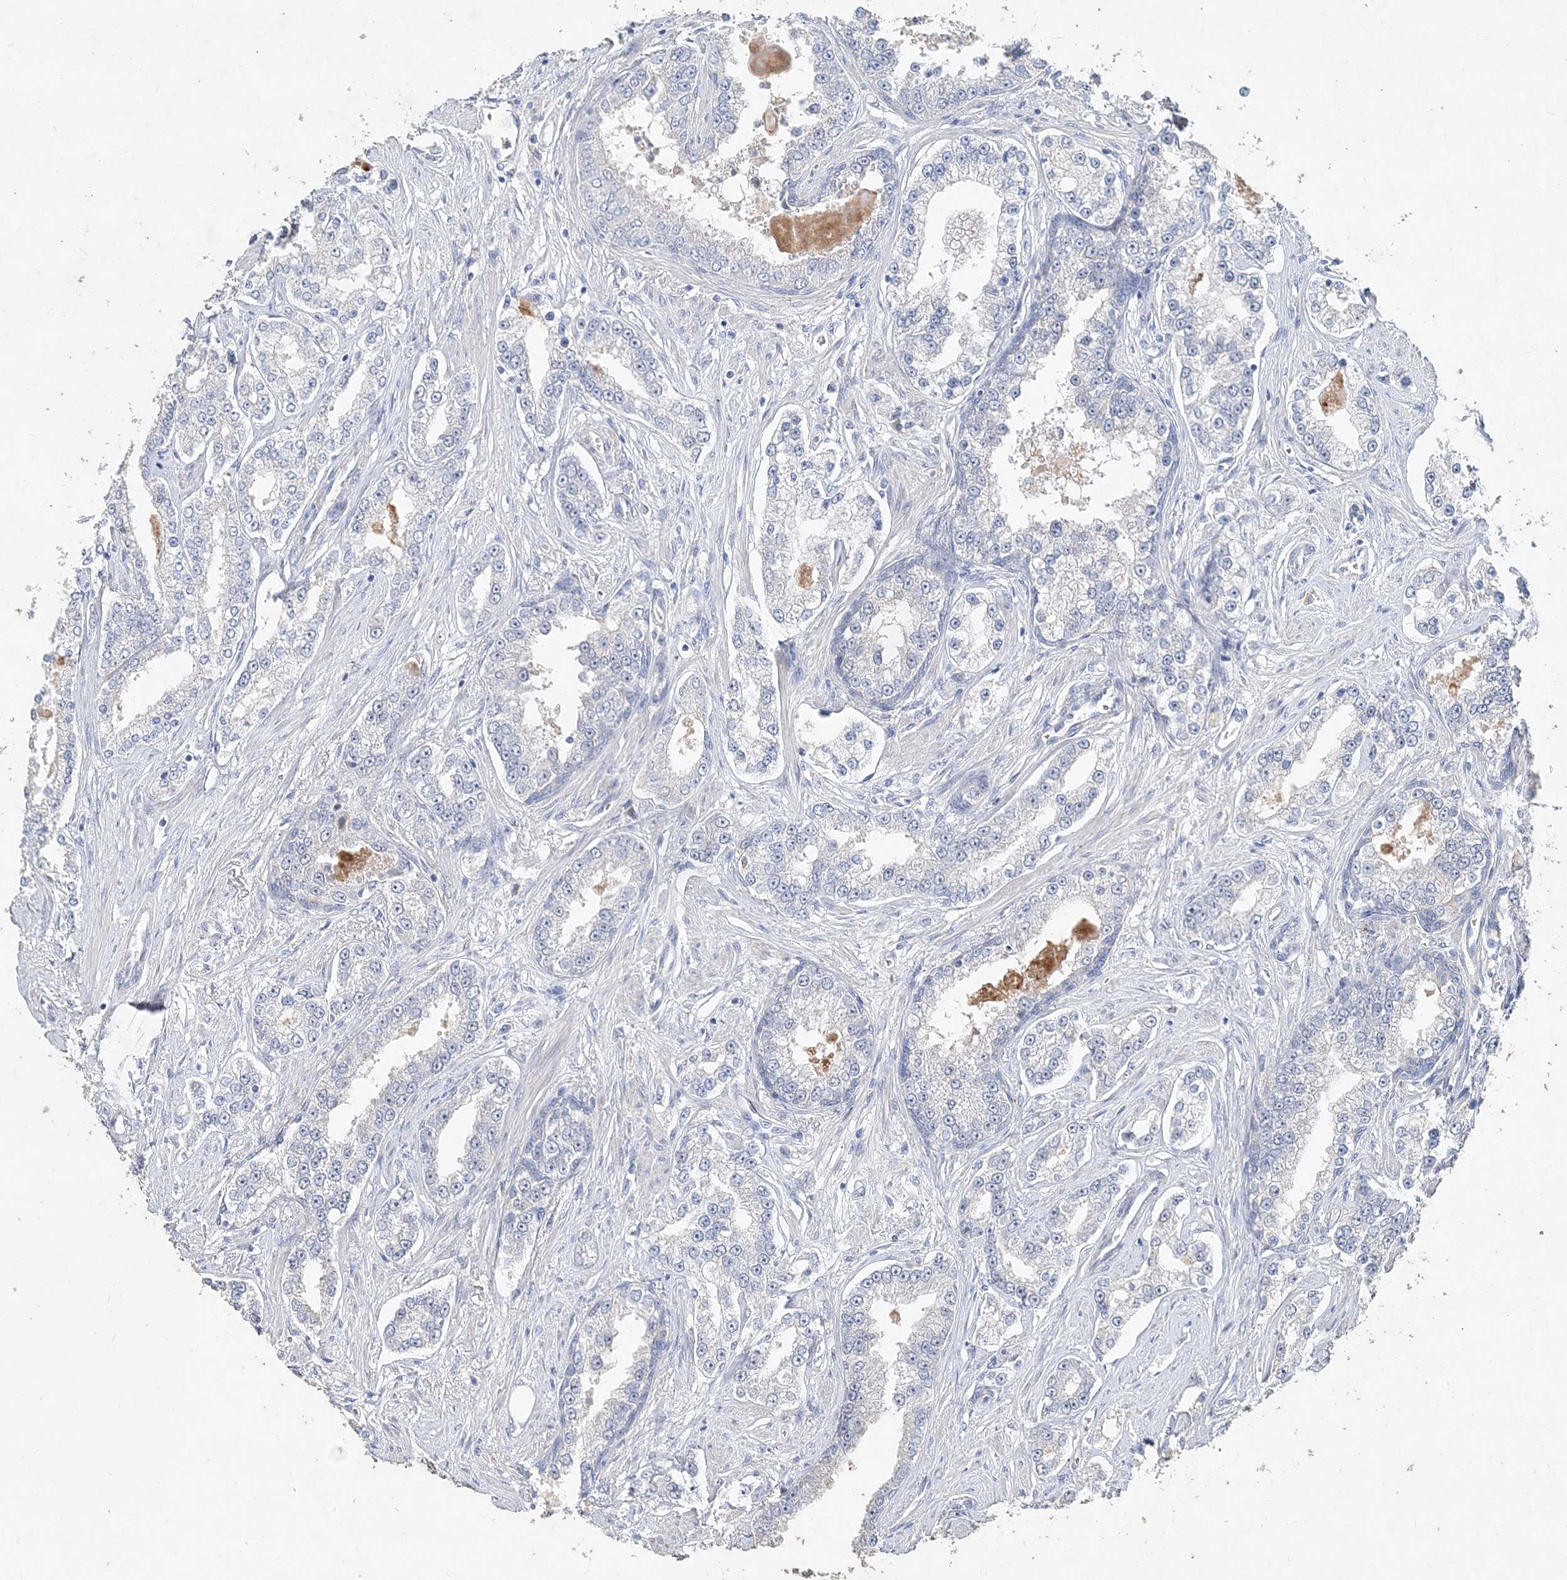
{"staining": {"intensity": "negative", "quantity": "none", "location": "none"}, "tissue": "prostate cancer", "cell_type": "Tumor cells", "image_type": "cancer", "snomed": [{"axis": "morphology", "description": "Normal tissue, NOS"}, {"axis": "morphology", "description": "Adenocarcinoma, High grade"}, {"axis": "topography", "description": "Prostate"}], "caption": "Tumor cells show no significant positivity in prostate cancer. (Brightfield microscopy of DAB (3,3'-diaminobenzidine) immunohistochemistry at high magnification).", "gene": "DNAH5", "patient": {"sex": "male", "age": 83}}